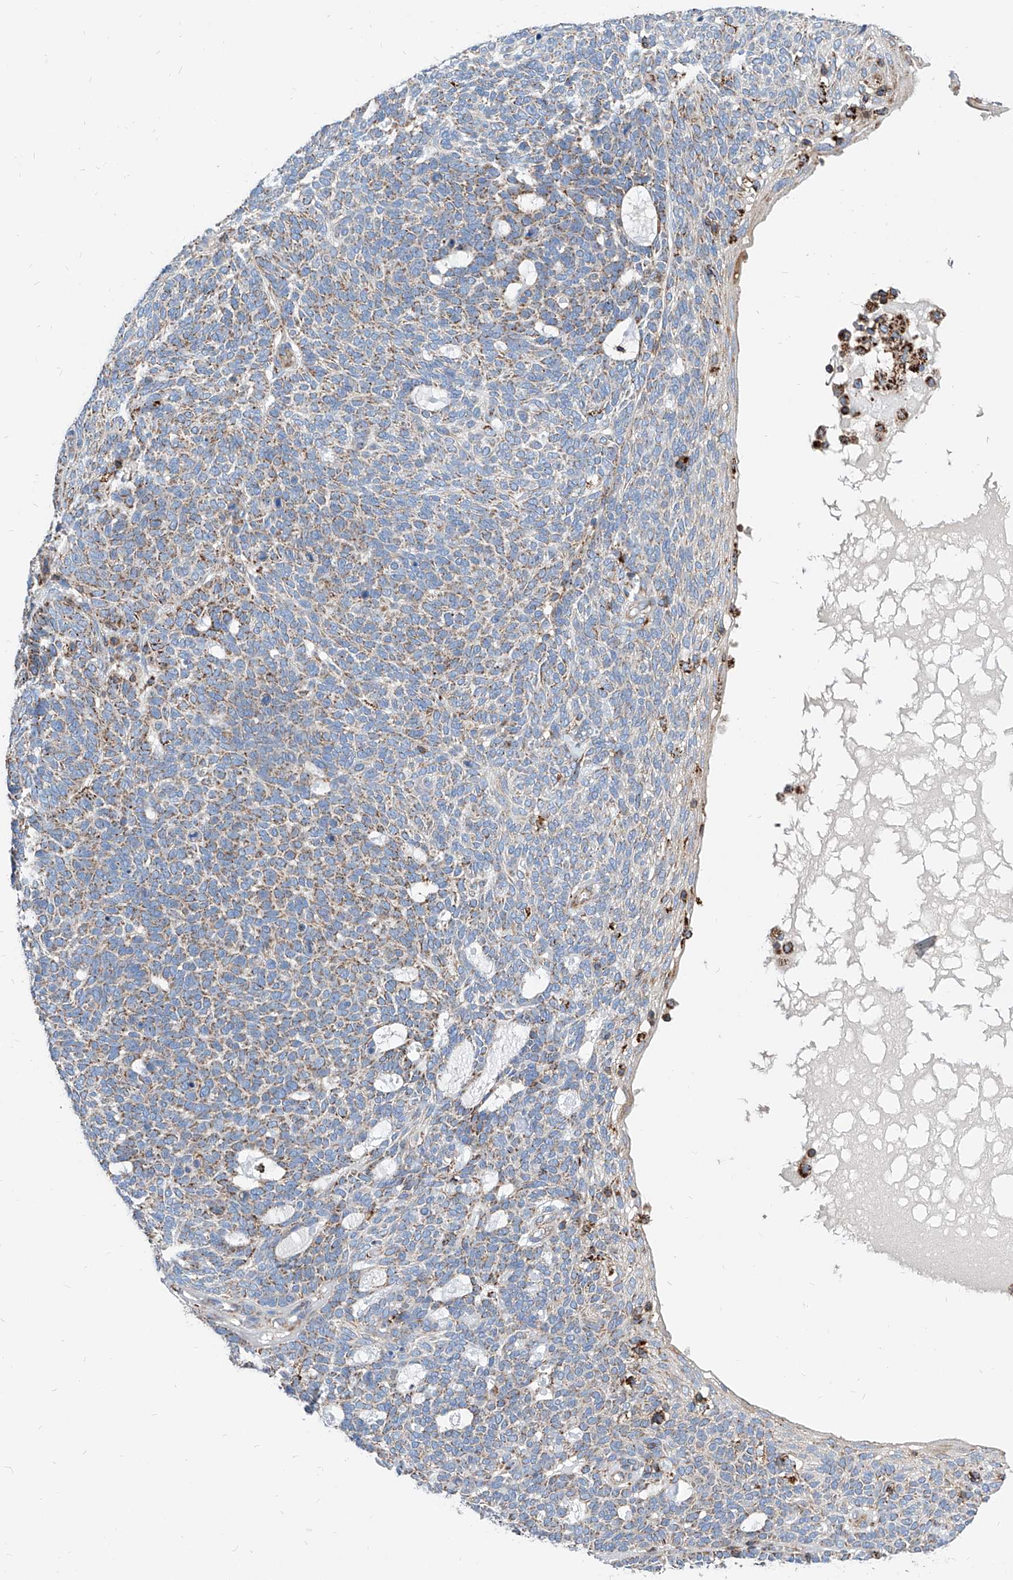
{"staining": {"intensity": "moderate", "quantity": ">75%", "location": "cytoplasmic/membranous"}, "tissue": "skin cancer", "cell_type": "Tumor cells", "image_type": "cancer", "snomed": [{"axis": "morphology", "description": "Squamous cell carcinoma, NOS"}, {"axis": "topography", "description": "Skin"}], "caption": "IHC (DAB) staining of skin squamous cell carcinoma displays moderate cytoplasmic/membranous protein staining in approximately >75% of tumor cells.", "gene": "CPNE5", "patient": {"sex": "female", "age": 90}}